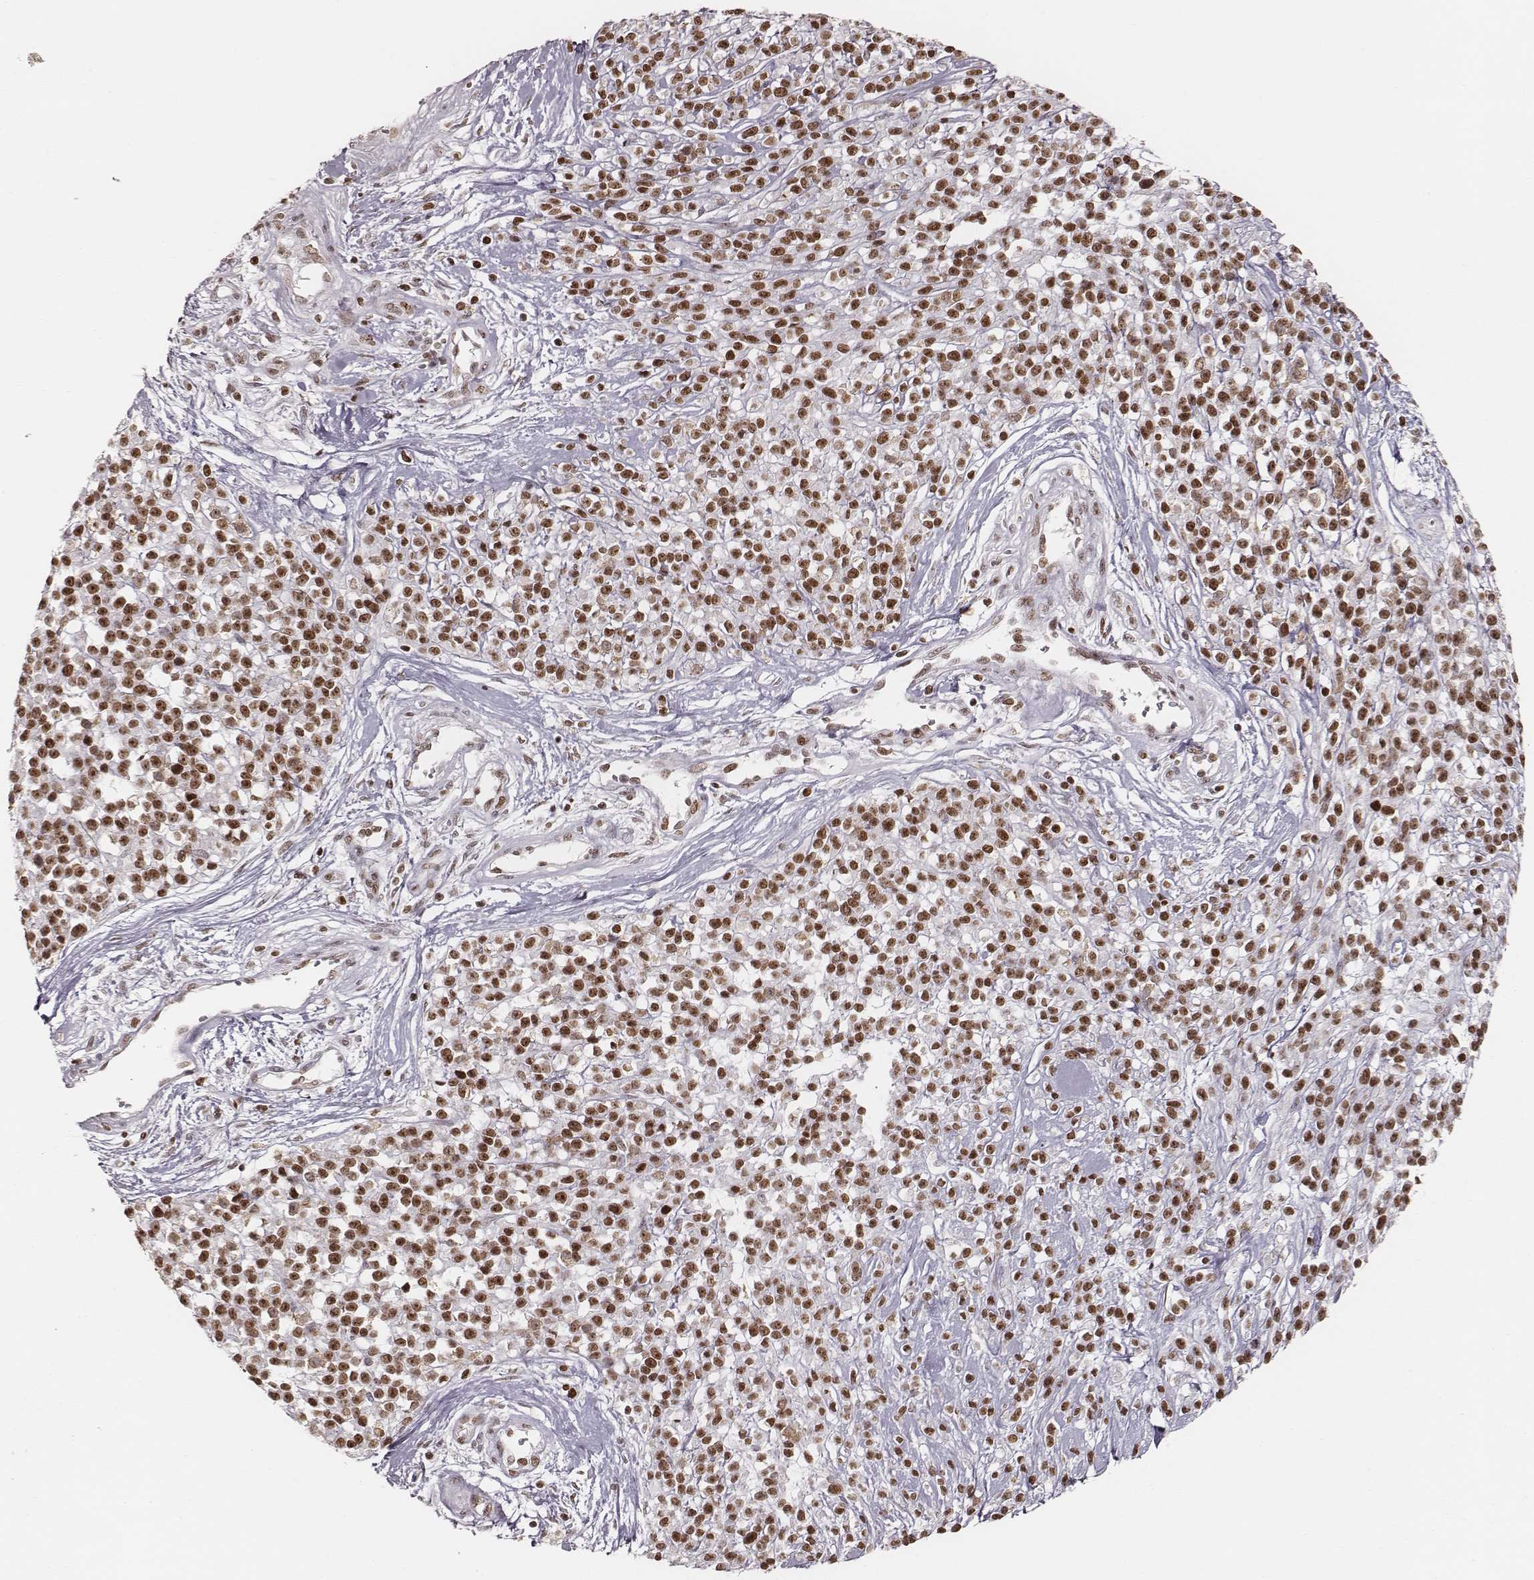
{"staining": {"intensity": "moderate", "quantity": ">75%", "location": "nuclear"}, "tissue": "melanoma", "cell_type": "Tumor cells", "image_type": "cancer", "snomed": [{"axis": "morphology", "description": "Malignant melanoma, NOS"}, {"axis": "topography", "description": "Skin"}, {"axis": "topography", "description": "Skin of trunk"}], "caption": "The immunohistochemical stain highlights moderate nuclear positivity in tumor cells of melanoma tissue.", "gene": "PARP1", "patient": {"sex": "male", "age": 74}}